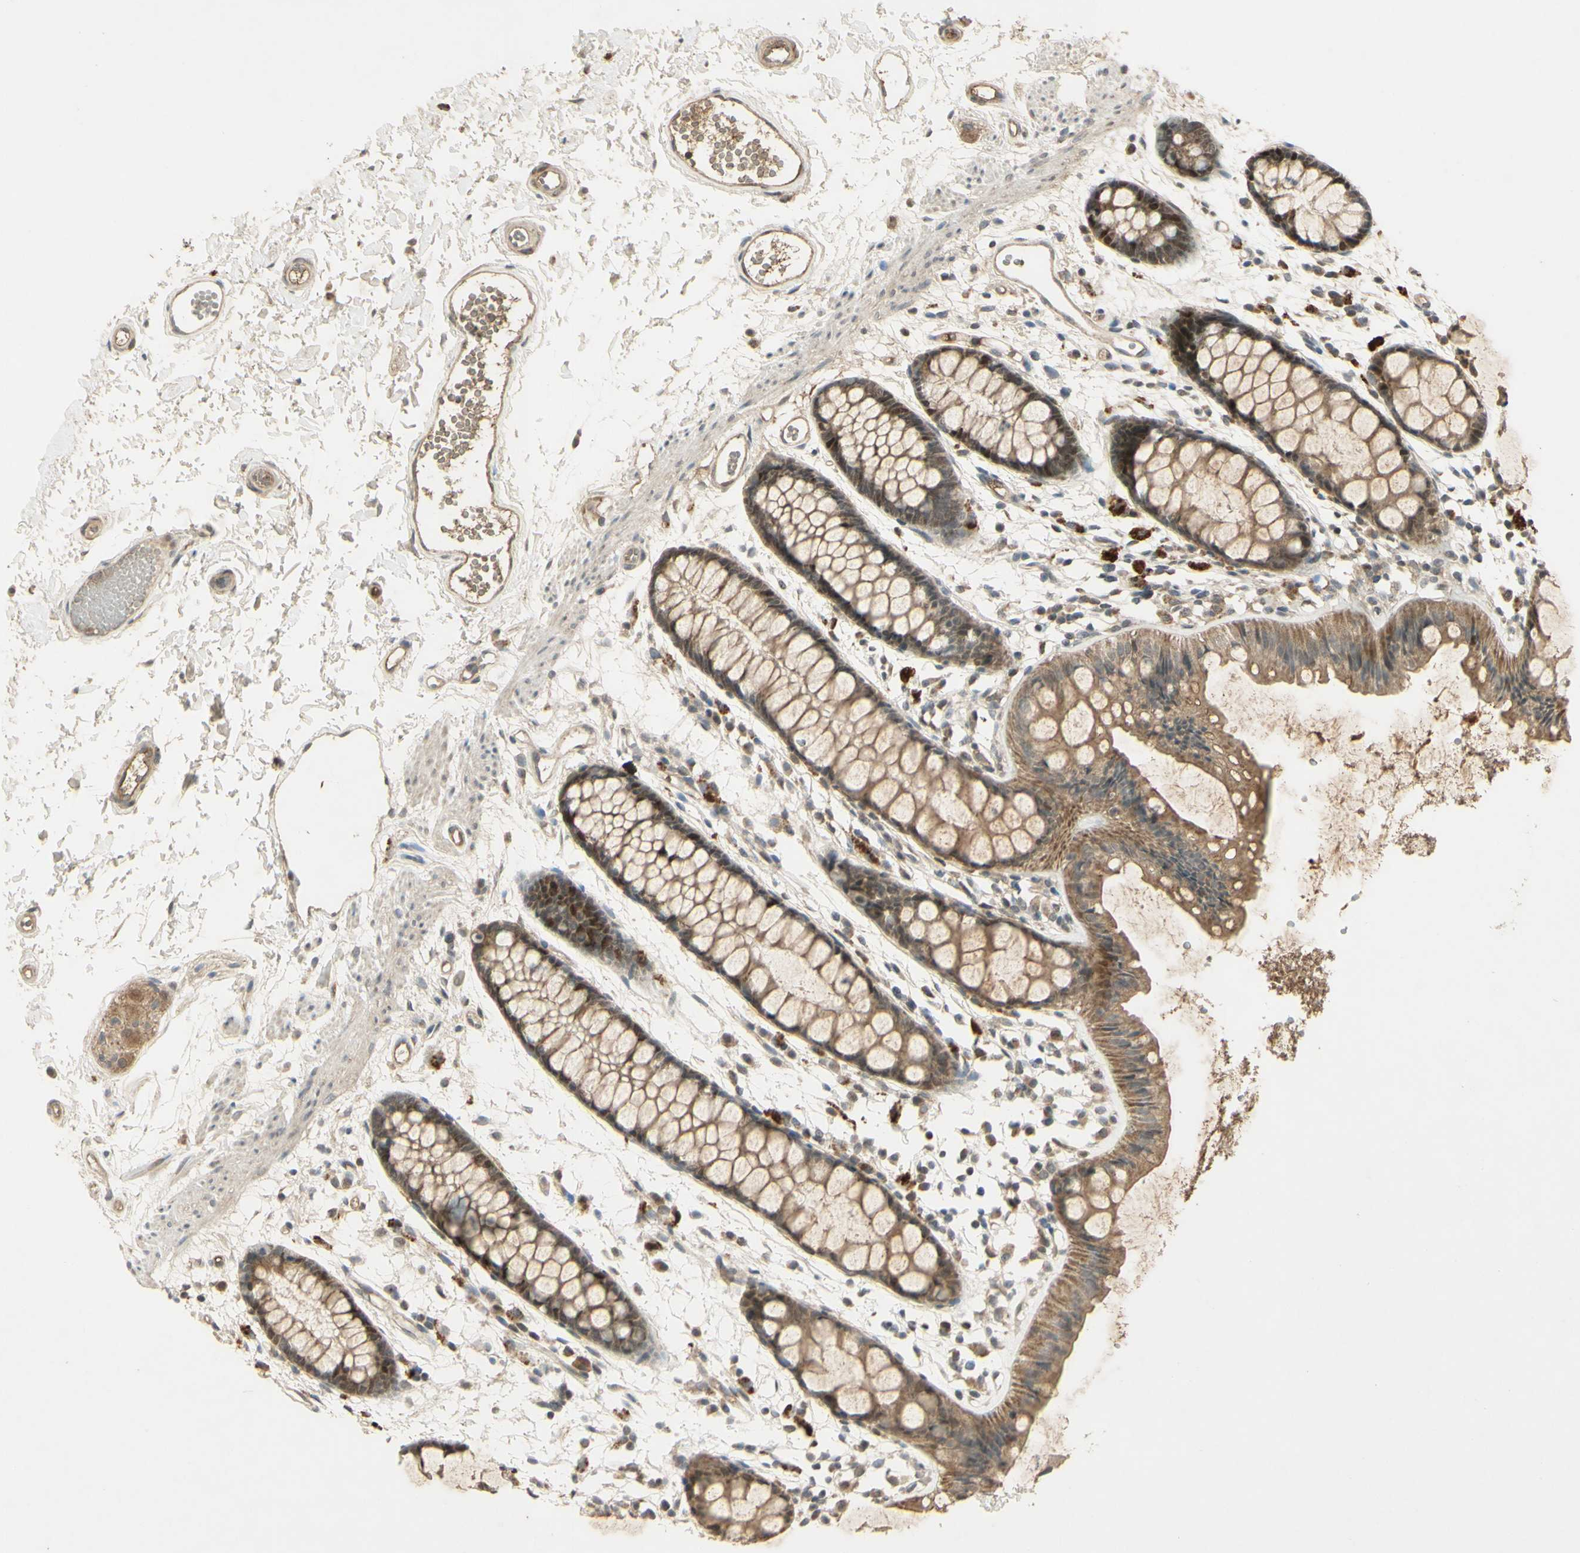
{"staining": {"intensity": "strong", "quantity": "25%-75%", "location": "nuclear"}, "tissue": "rectum", "cell_type": "Glandular cells", "image_type": "normal", "snomed": [{"axis": "morphology", "description": "Normal tissue, NOS"}, {"axis": "topography", "description": "Rectum"}], "caption": "High-power microscopy captured an immunohistochemistry photomicrograph of unremarkable rectum, revealing strong nuclear staining in about 25%-75% of glandular cells.", "gene": "RAD18", "patient": {"sex": "female", "age": 66}}